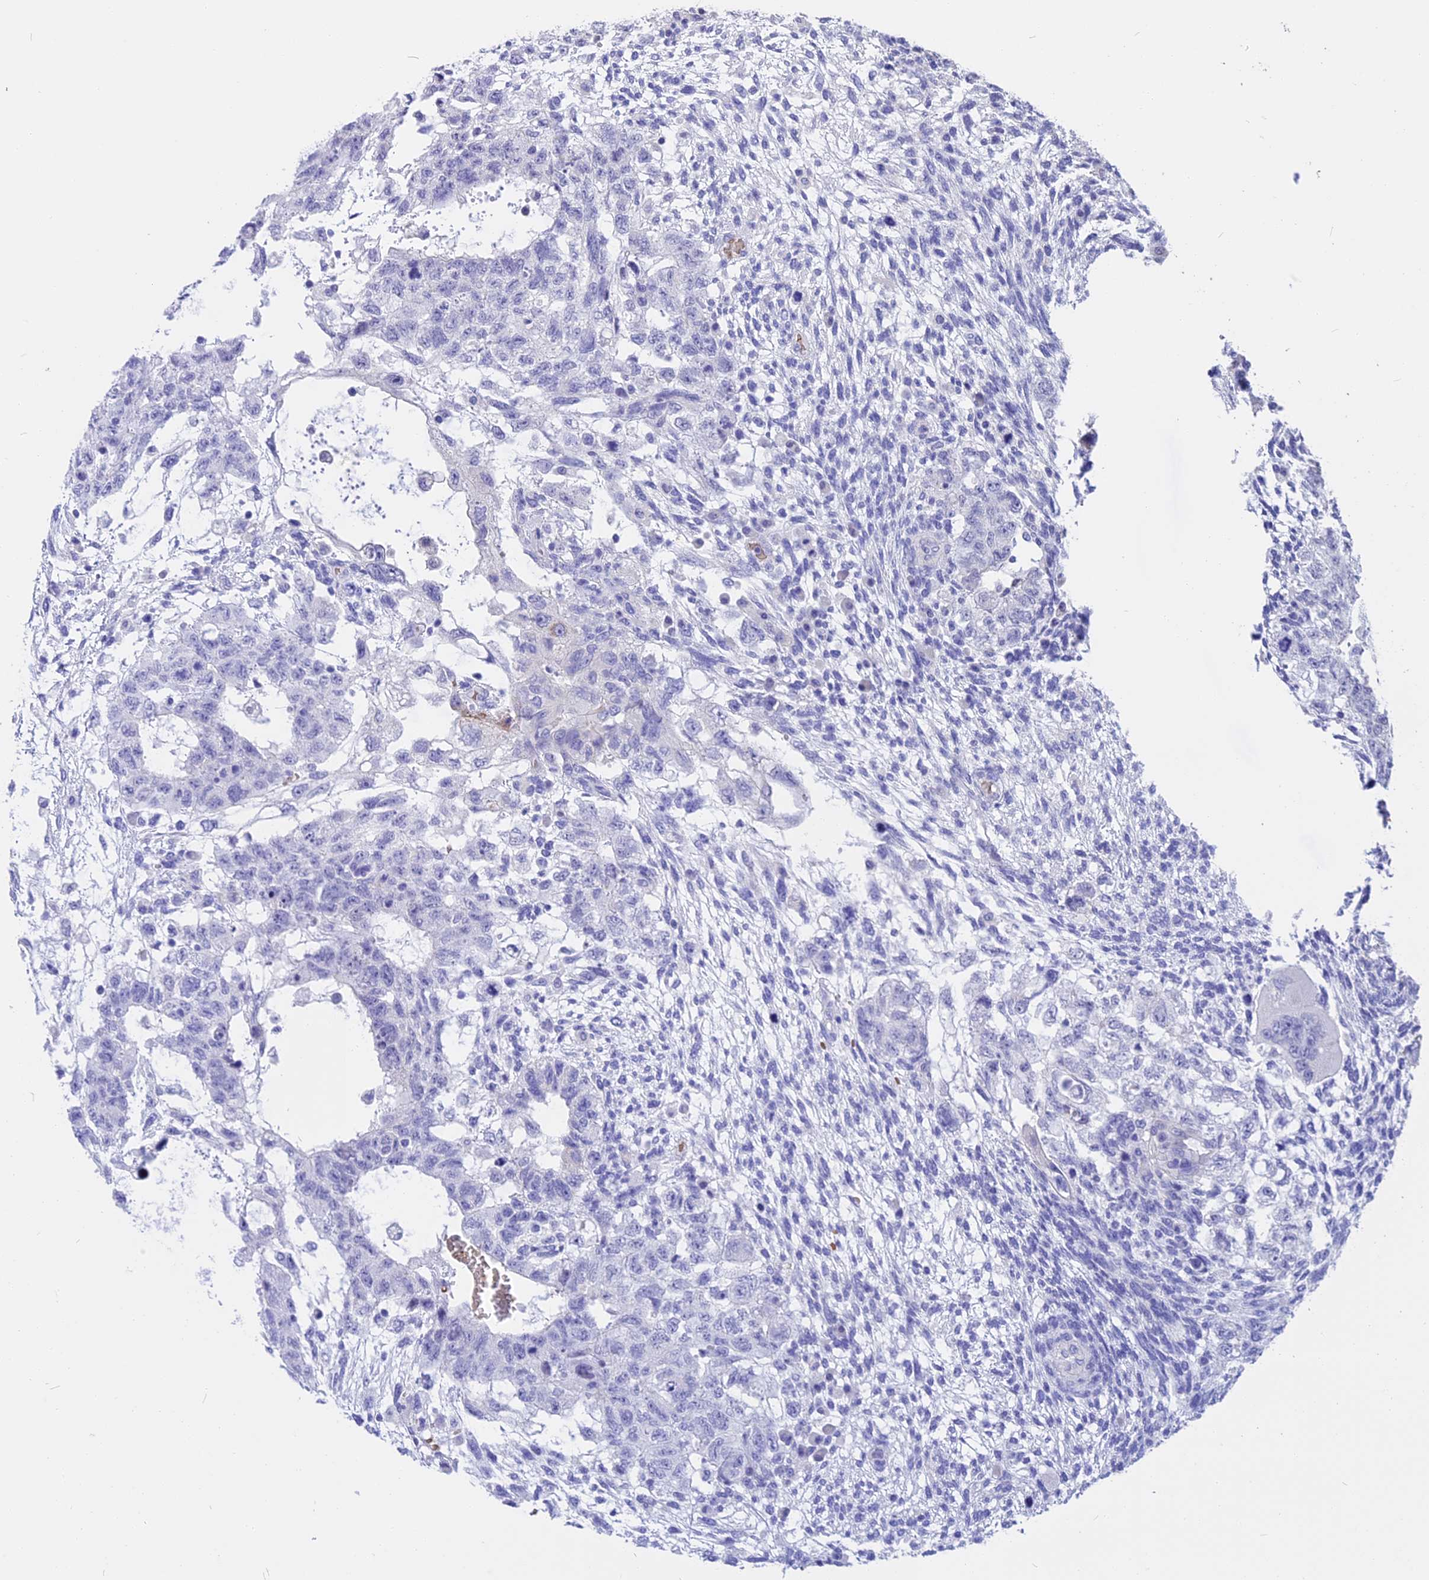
{"staining": {"intensity": "negative", "quantity": "none", "location": "none"}, "tissue": "testis cancer", "cell_type": "Tumor cells", "image_type": "cancer", "snomed": [{"axis": "morphology", "description": "Normal tissue, NOS"}, {"axis": "morphology", "description": "Carcinoma, Embryonal, NOS"}, {"axis": "topography", "description": "Testis"}], "caption": "Testis cancer stained for a protein using immunohistochemistry (IHC) demonstrates no staining tumor cells.", "gene": "TNNC2", "patient": {"sex": "male", "age": 36}}